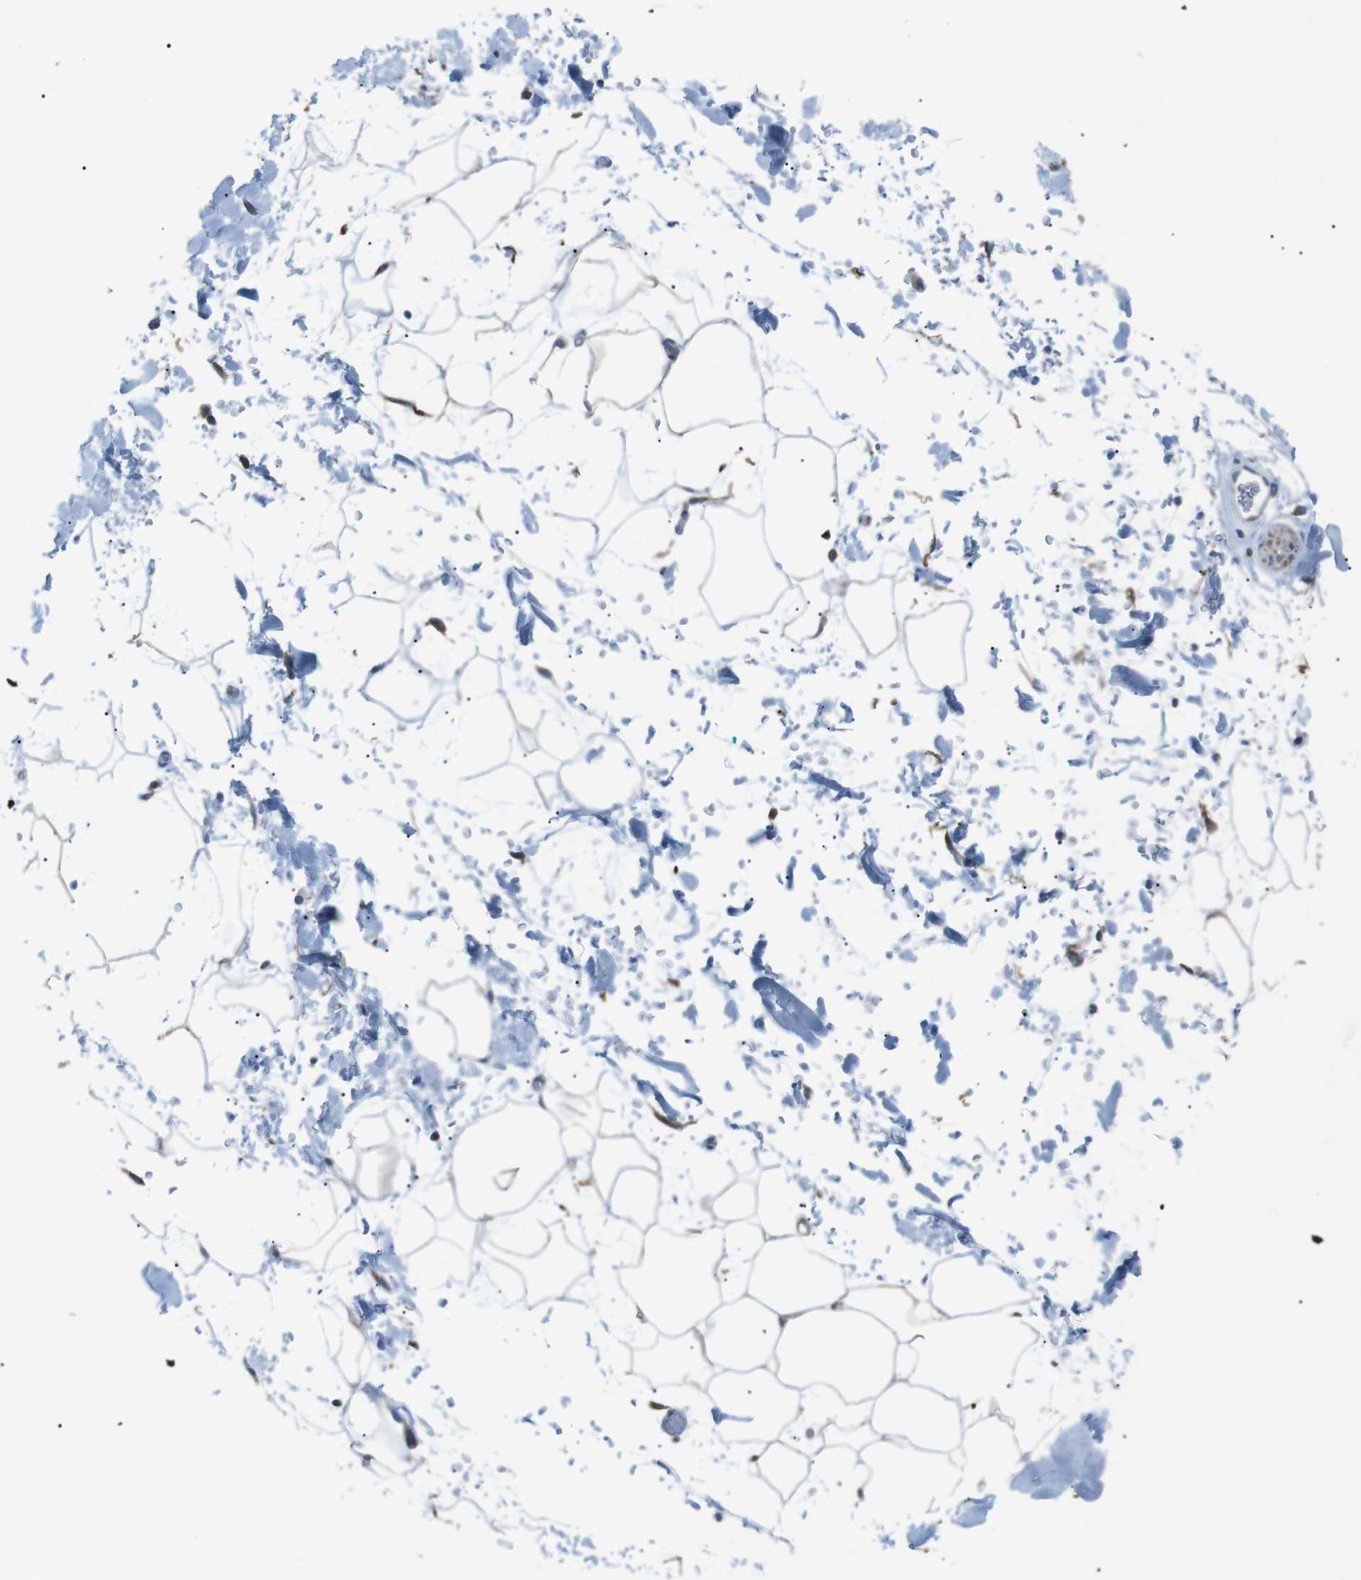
{"staining": {"intensity": "weak", "quantity": "<25%", "location": "cytoplasmic/membranous"}, "tissue": "adipose tissue", "cell_type": "Adipocytes", "image_type": "normal", "snomed": [{"axis": "morphology", "description": "Normal tissue, NOS"}, {"axis": "topography", "description": "Soft tissue"}], "caption": "An immunohistochemistry (IHC) image of unremarkable adipose tissue is shown. There is no staining in adipocytes of adipose tissue. (Immunohistochemistry (ihc), brightfield microscopy, high magnification).", "gene": "CDH26", "patient": {"sex": "male", "age": 72}}